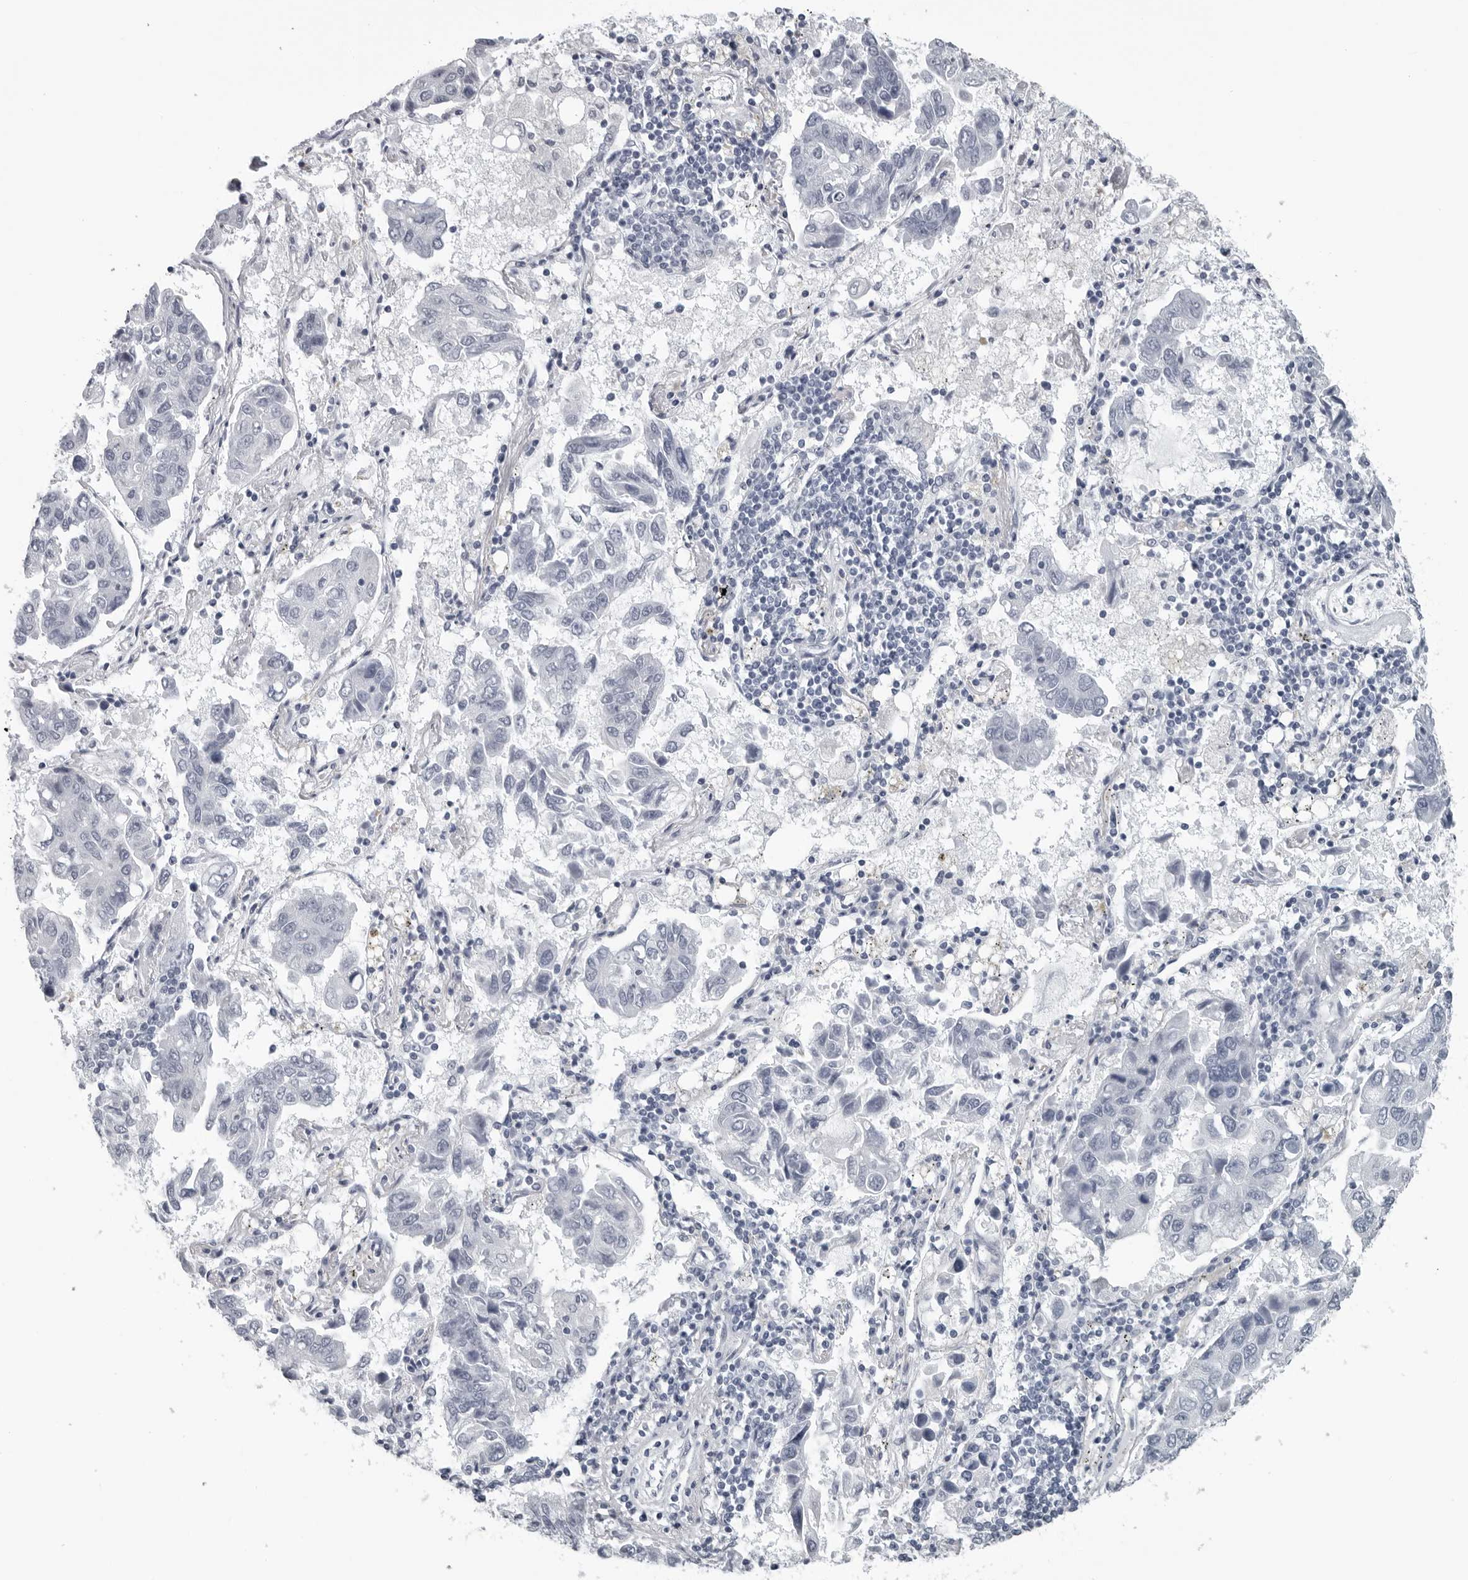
{"staining": {"intensity": "negative", "quantity": "none", "location": "none"}, "tissue": "lung cancer", "cell_type": "Tumor cells", "image_type": "cancer", "snomed": [{"axis": "morphology", "description": "Adenocarcinoma, NOS"}, {"axis": "topography", "description": "Lung"}], "caption": "Tumor cells show no significant protein staining in lung cancer.", "gene": "OPLAH", "patient": {"sex": "male", "age": 64}}